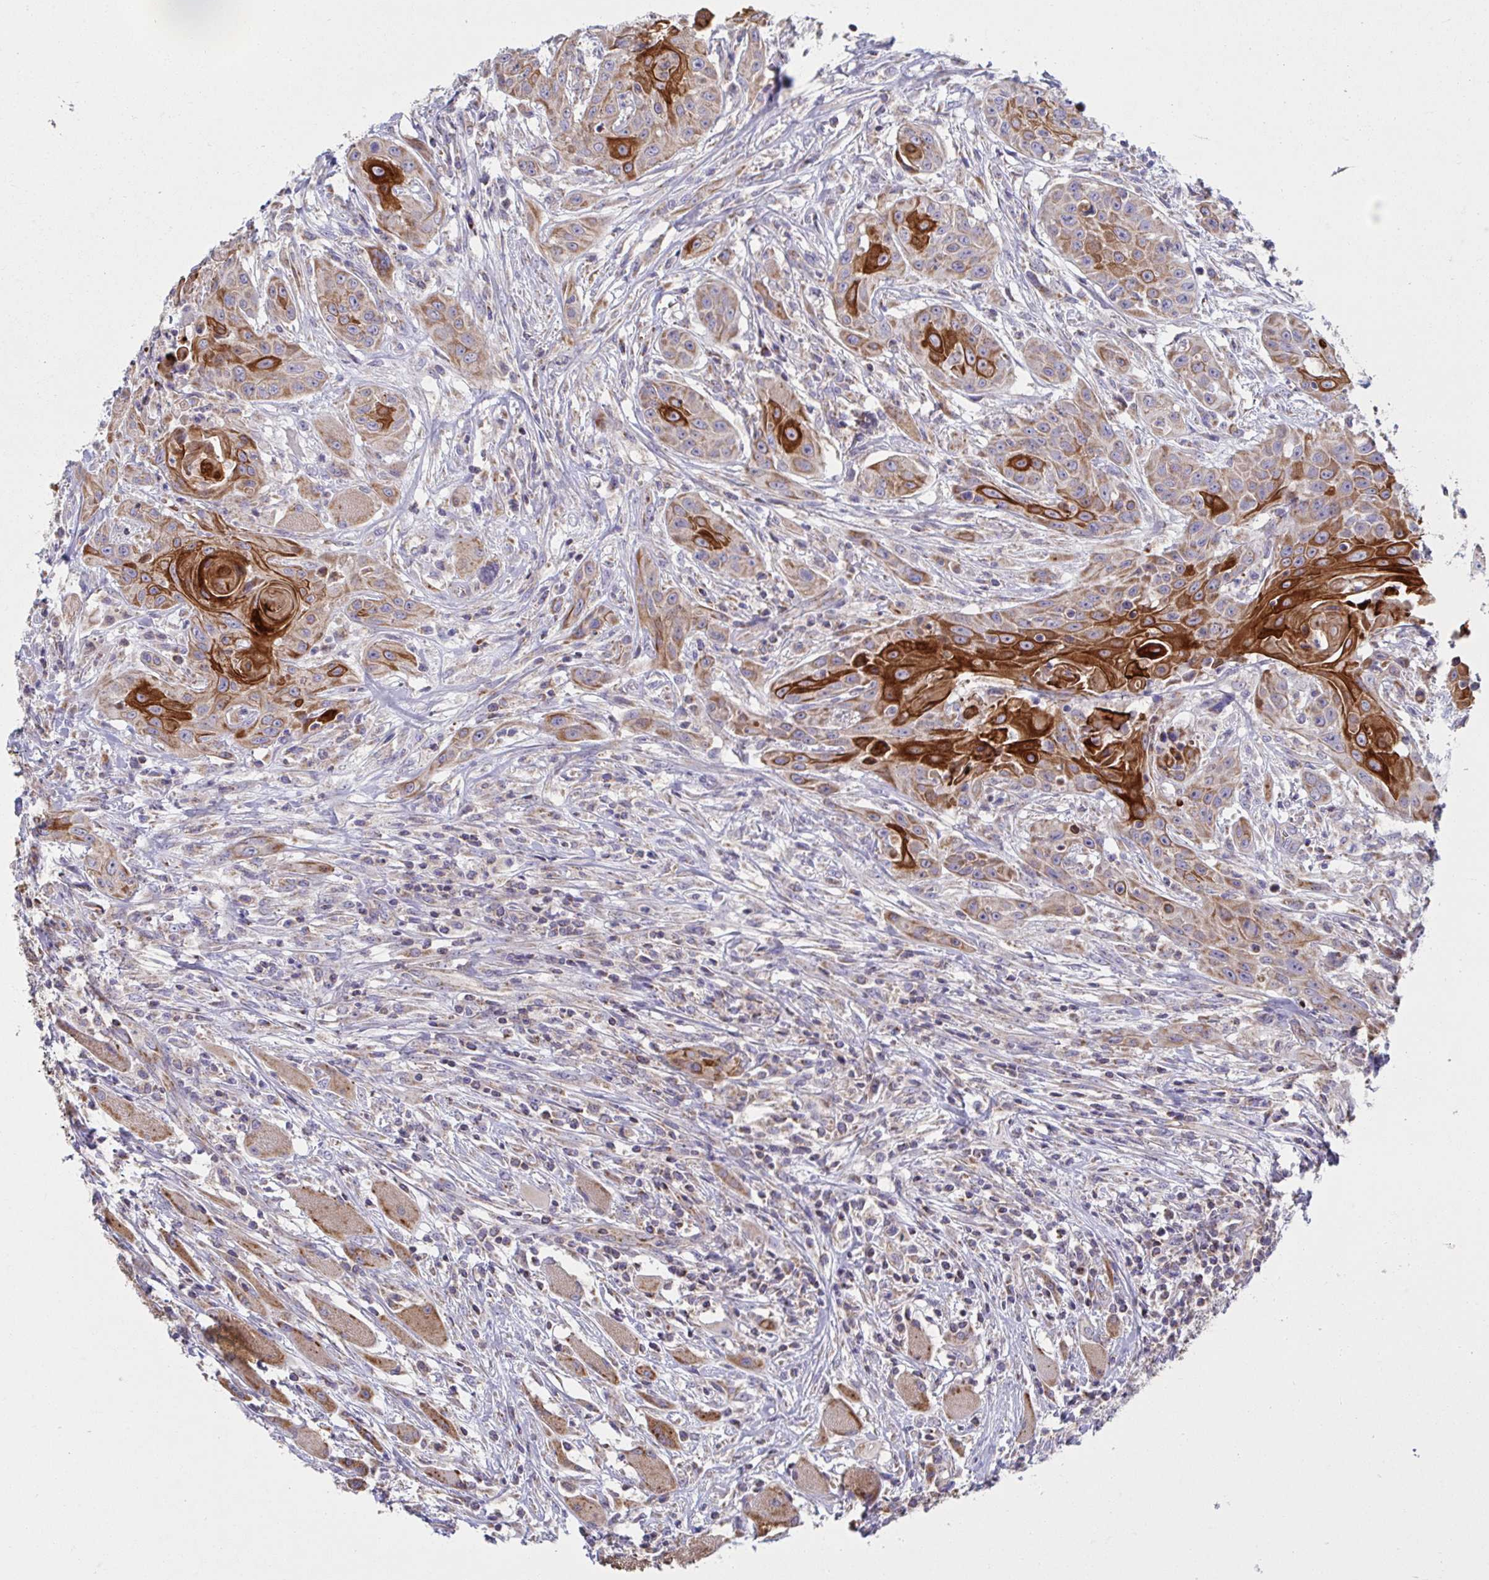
{"staining": {"intensity": "strong", "quantity": ">75%", "location": "cytoplasmic/membranous"}, "tissue": "head and neck cancer", "cell_type": "Tumor cells", "image_type": "cancer", "snomed": [{"axis": "morphology", "description": "Squamous cell carcinoma, NOS"}, {"axis": "topography", "description": "Oral tissue"}, {"axis": "topography", "description": "Head-Neck"}, {"axis": "topography", "description": "Neck, NOS"}], "caption": "Immunohistochemical staining of human head and neck cancer (squamous cell carcinoma) exhibits high levels of strong cytoplasmic/membranous staining in about >75% of tumor cells.", "gene": "NDUFA7", "patient": {"sex": "female", "age": 55}}